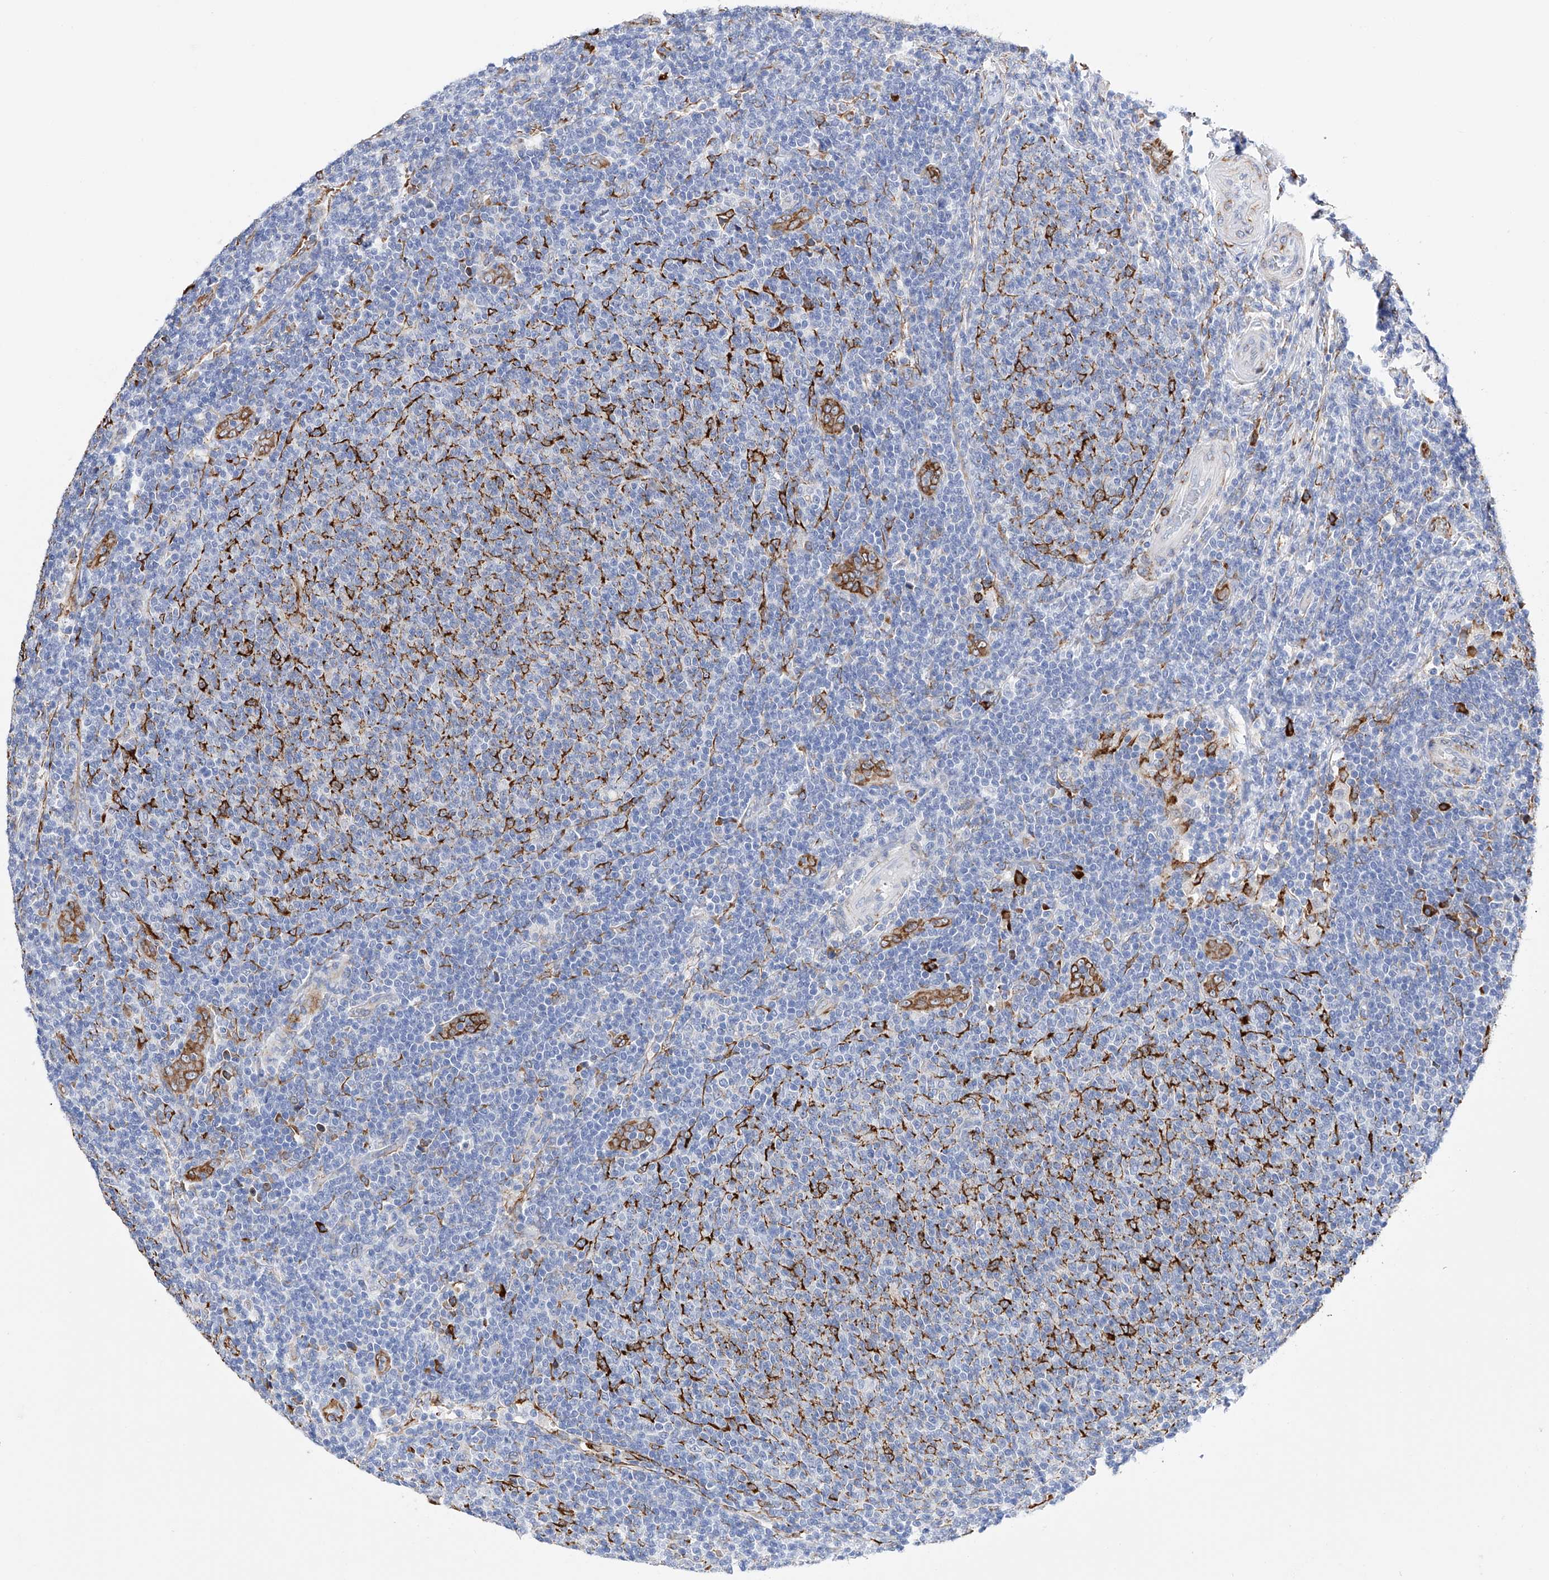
{"staining": {"intensity": "negative", "quantity": "none", "location": "none"}, "tissue": "lymphoma", "cell_type": "Tumor cells", "image_type": "cancer", "snomed": [{"axis": "morphology", "description": "Malignant lymphoma, non-Hodgkin's type, Low grade"}, {"axis": "topography", "description": "Lymph node"}], "caption": "Tumor cells are negative for brown protein staining in lymphoma. The staining was performed using DAB (3,3'-diaminobenzidine) to visualize the protein expression in brown, while the nuclei were stained in blue with hematoxylin (Magnification: 20x).", "gene": "PDIA5", "patient": {"sex": "male", "age": 66}}